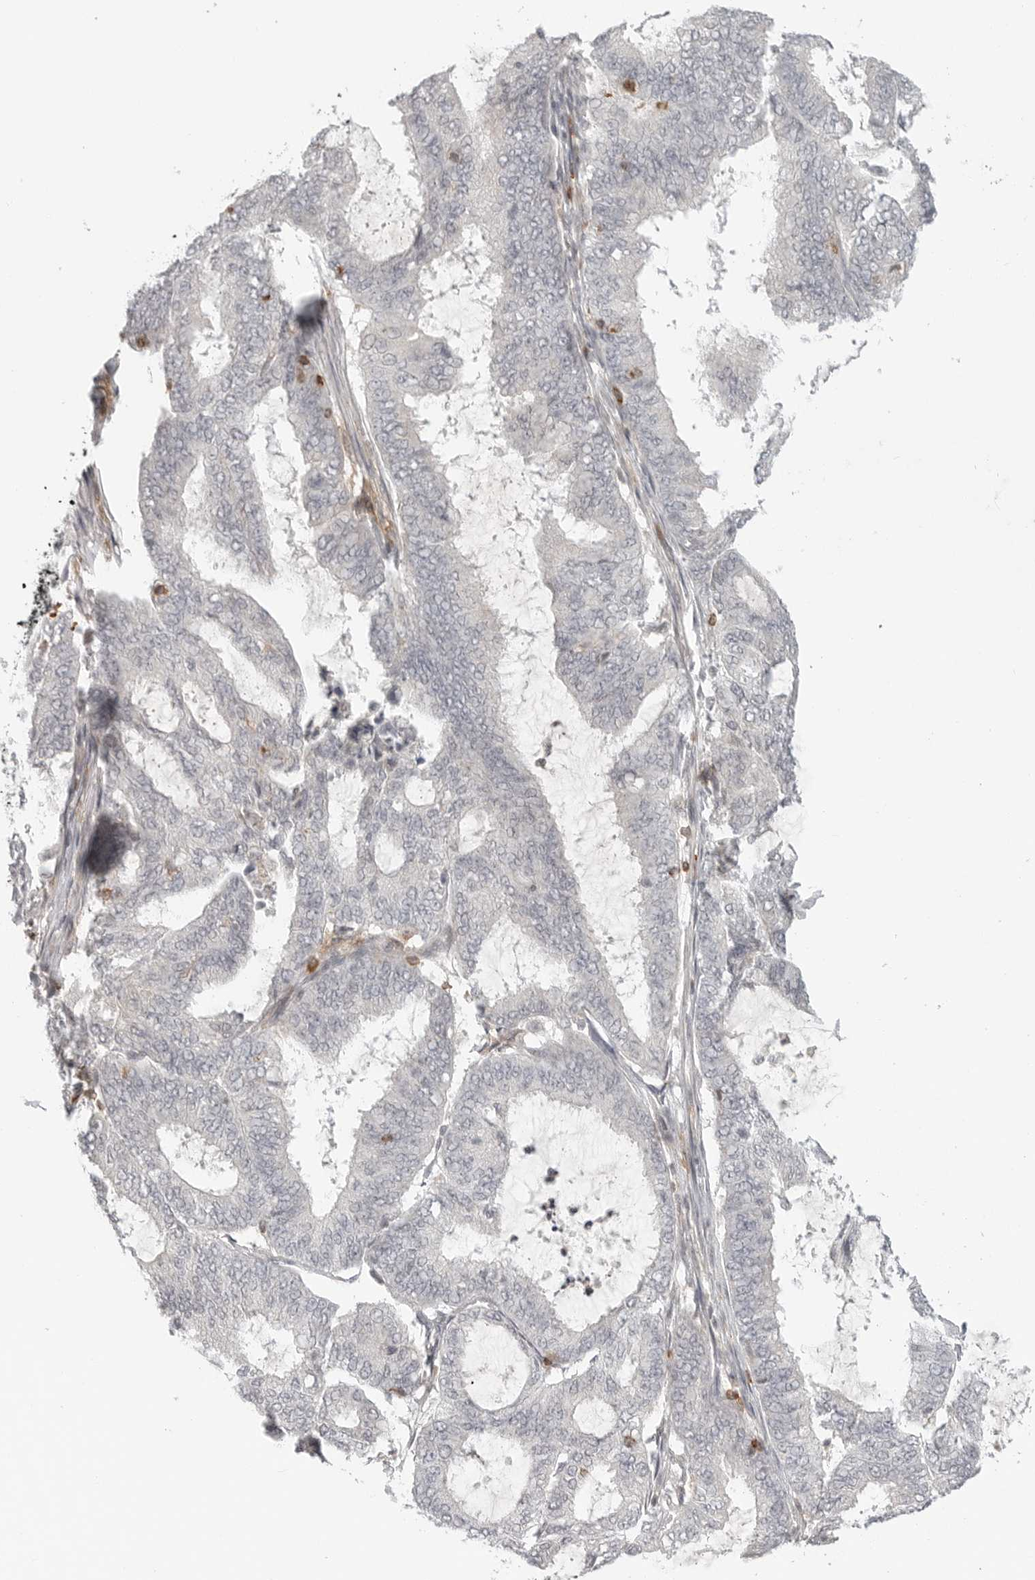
{"staining": {"intensity": "negative", "quantity": "none", "location": "none"}, "tissue": "endometrial cancer", "cell_type": "Tumor cells", "image_type": "cancer", "snomed": [{"axis": "morphology", "description": "Adenocarcinoma, NOS"}, {"axis": "topography", "description": "Endometrium"}], "caption": "Immunohistochemical staining of human endometrial adenocarcinoma exhibits no significant staining in tumor cells.", "gene": "SH3KBP1", "patient": {"sex": "female", "age": 49}}